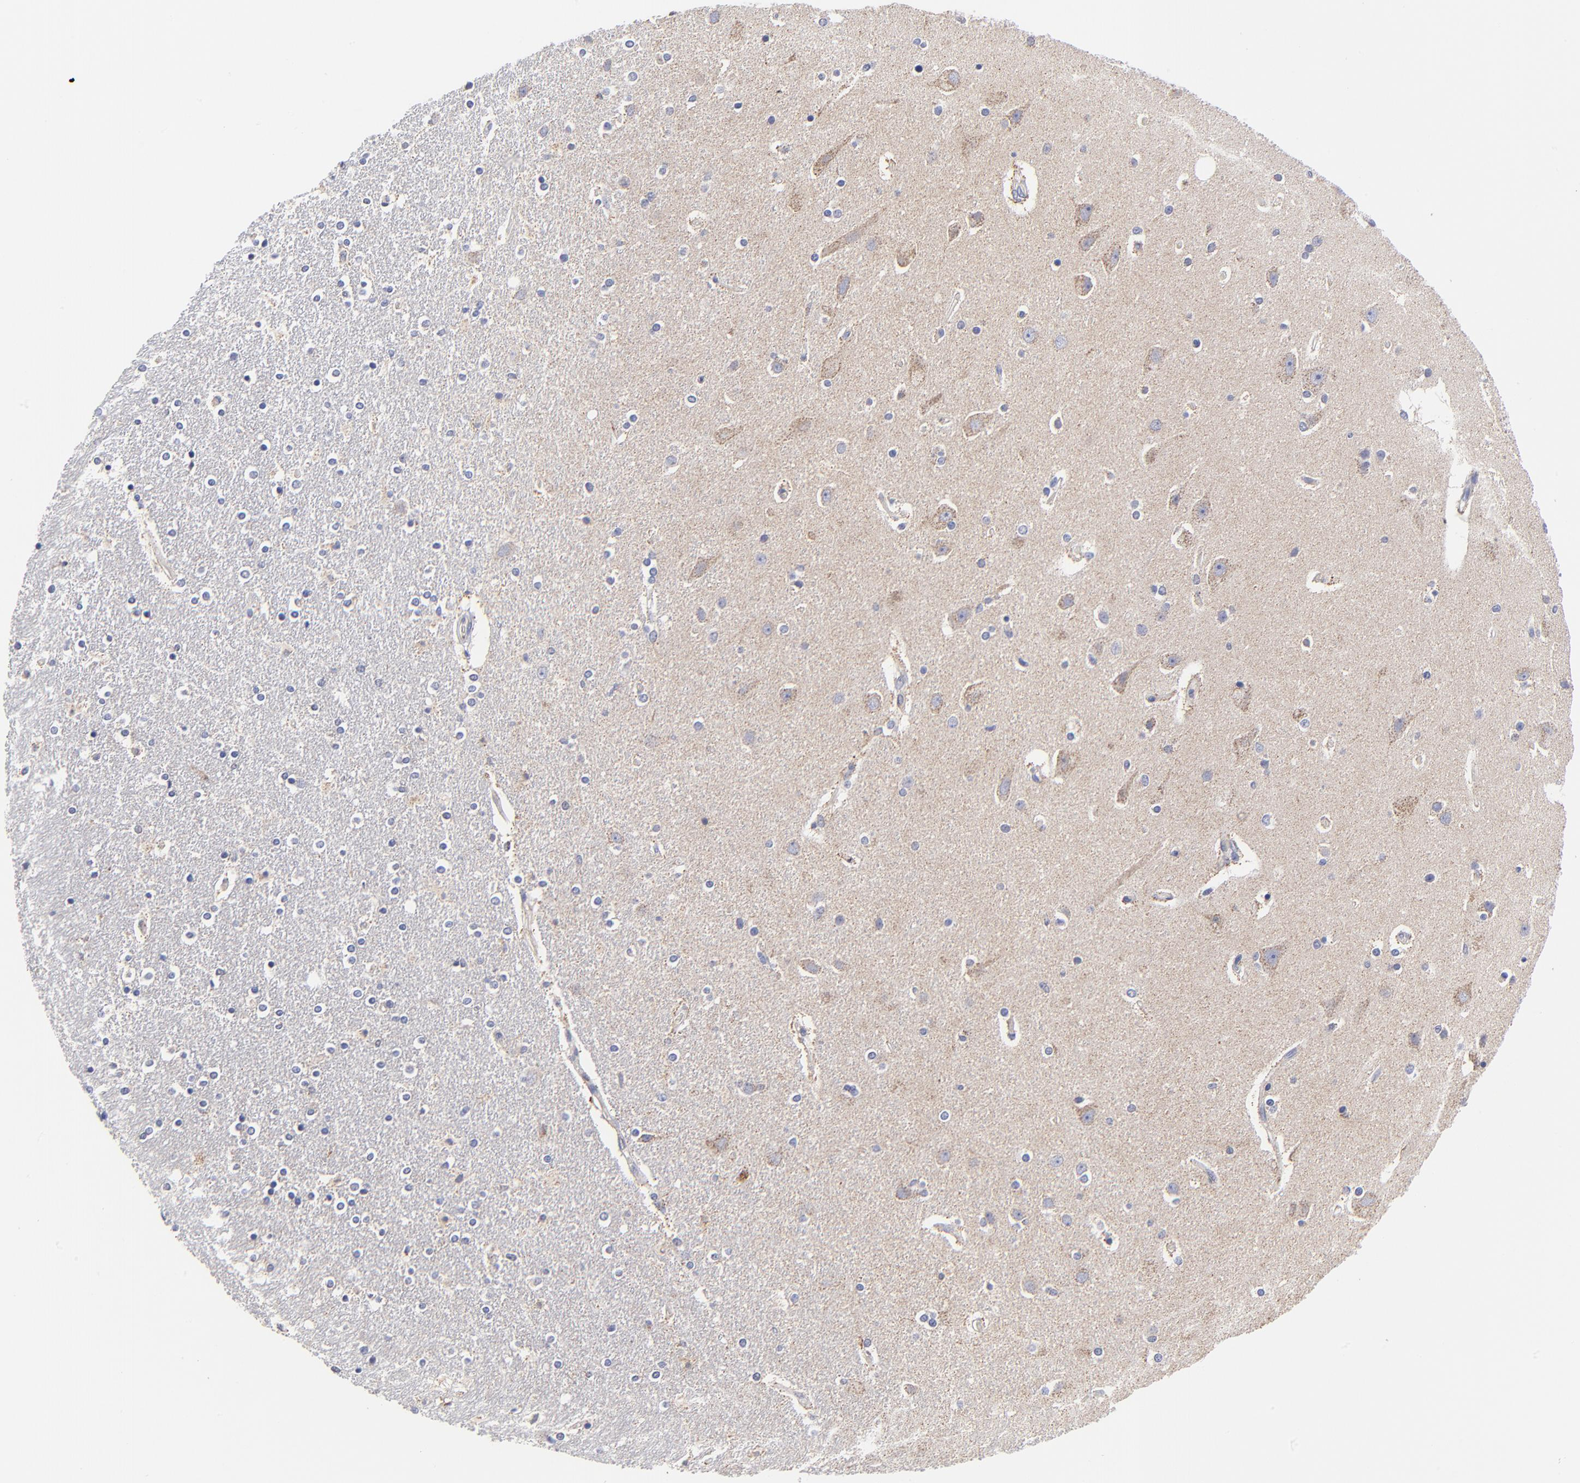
{"staining": {"intensity": "negative", "quantity": "none", "location": "none"}, "tissue": "caudate", "cell_type": "Glial cells", "image_type": "normal", "snomed": [{"axis": "morphology", "description": "Normal tissue, NOS"}, {"axis": "topography", "description": "Lateral ventricle wall"}], "caption": "Protein analysis of unremarkable caudate shows no significant expression in glial cells.", "gene": "FBXL12", "patient": {"sex": "female", "age": 54}}